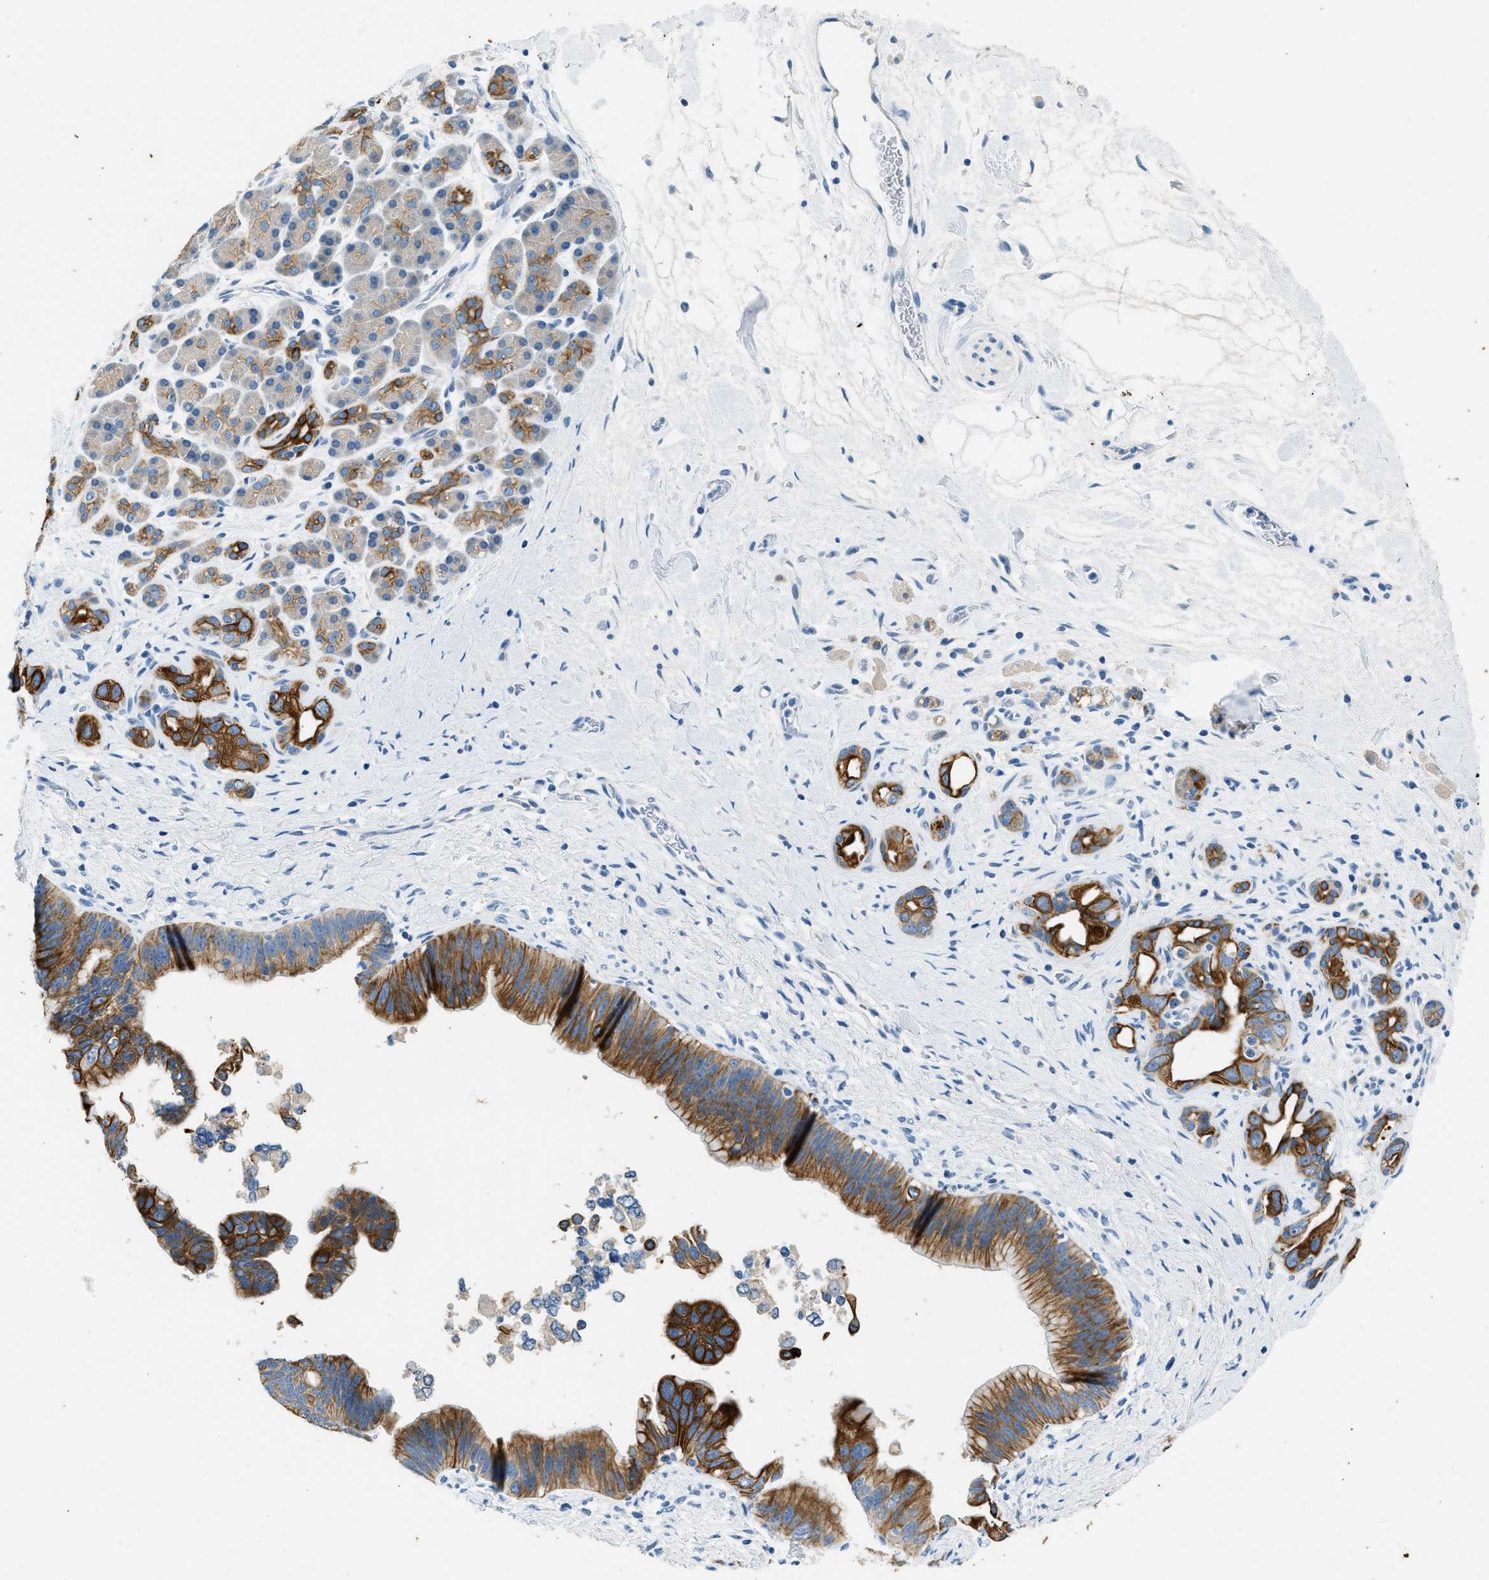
{"staining": {"intensity": "strong", "quantity": ">75%", "location": "cytoplasmic/membranous"}, "tissue": "pancreatic cancer", "cell_type": "Tumor cells", "image_type": "cancer", "snomed": [{"axis": "morphology", "description": "Adenocarcinoma, NOS"}, {"axis": "topography", "description": "Pancreas"}], "caption": "Human pancreatic cancer stained for a protein (brown) displays strong cytoplasmic/membranous positive expression in approximately >75% of tumor cells.", "gene": "CFAP20", "patient": {"sex": "male", "age": 55}}